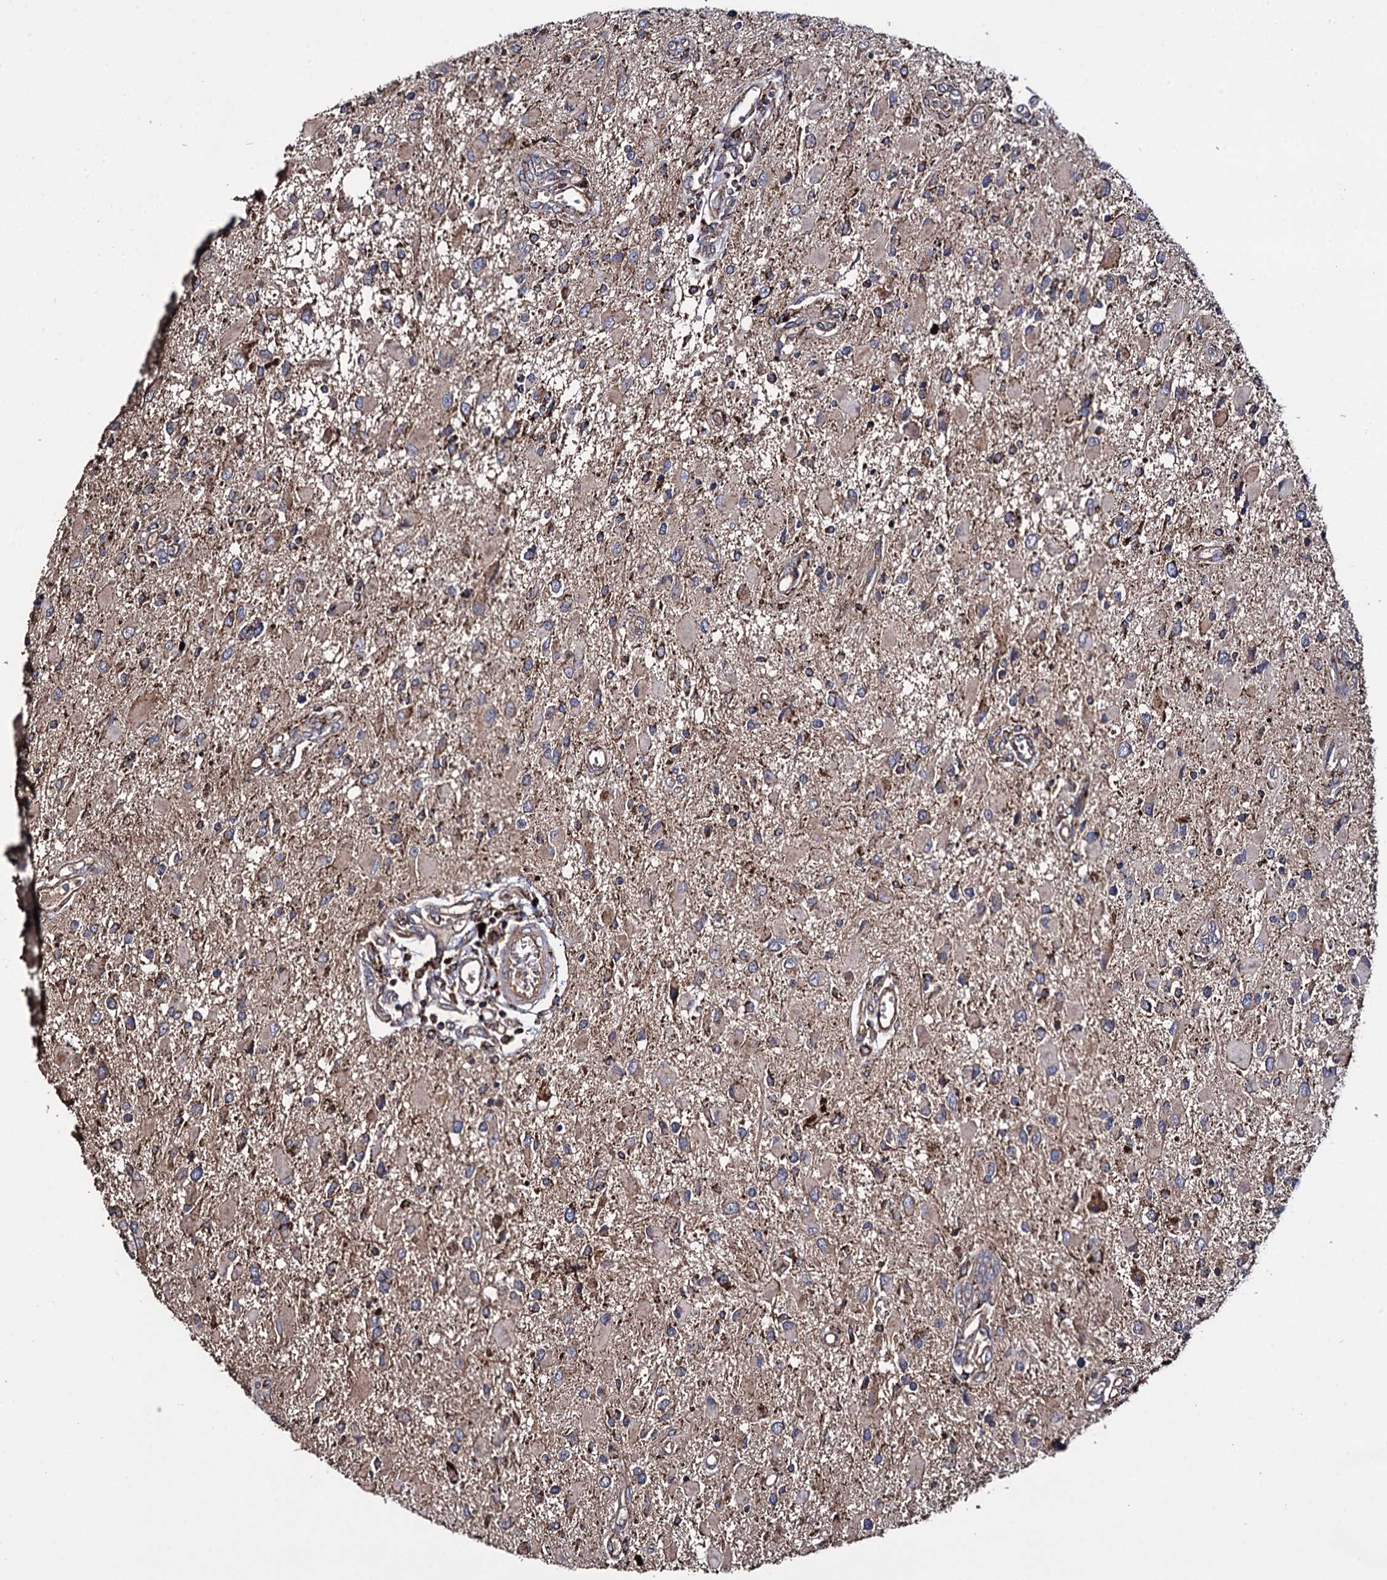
{"staining": {"intensity": "moderate", "quantity": "<25%", "location": "cytoplasmic/membranous"}, "tissue": "glioma", "cell_type": "Tumor cells", "image_type": "cancer", "snomed": [{"axis": "morphology", "description": "Glioma, malignant, High grade"}, {"axis": "topography", "description": "Brain"}], "caption": "Glioma stained for a protein reveals moderate cytoplasmic/membranous positivity in tumor cells.", "gene": "IQCH", "patient": {"sex": "male", "age": 53}}